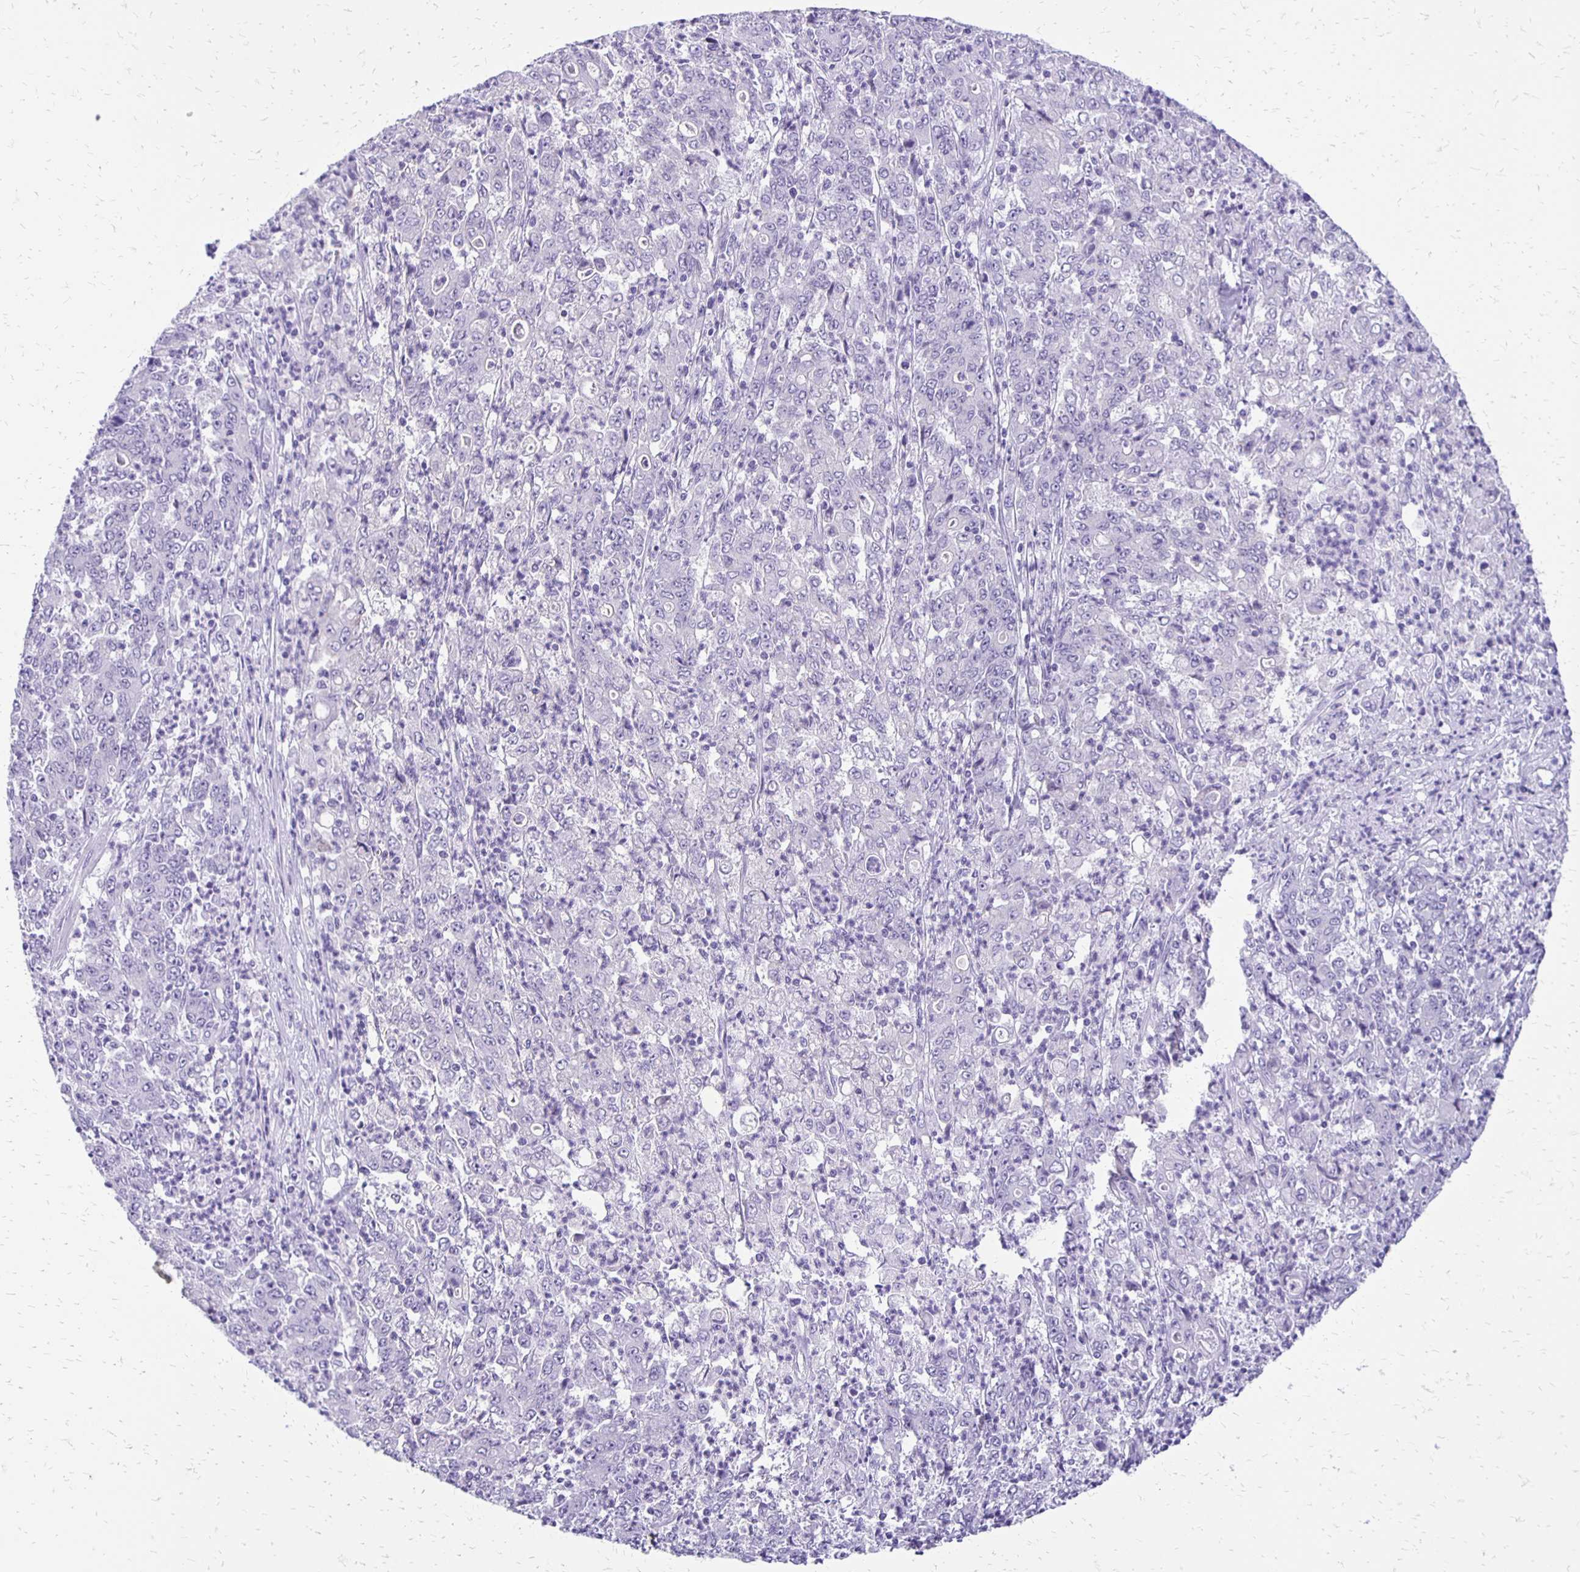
{"staining": {"intensity": "negative", "quantity": "none", "location": "none"}, "tissue": "stomach cancer", "cell_type": "Tumor cells", "image_type": "cancer", "snomed": [{"axis": "morphology", "description": "Adenocarcinoma, NOS"}, {"axis": "topography", "description": "Stomach, lower"}], "caption": "Photomicrograph shows no protein positivity in tumor cells of stomach cancer tissue.", "gene": "ANKRD45", "patient": {"sex": "female", "age": 71}}